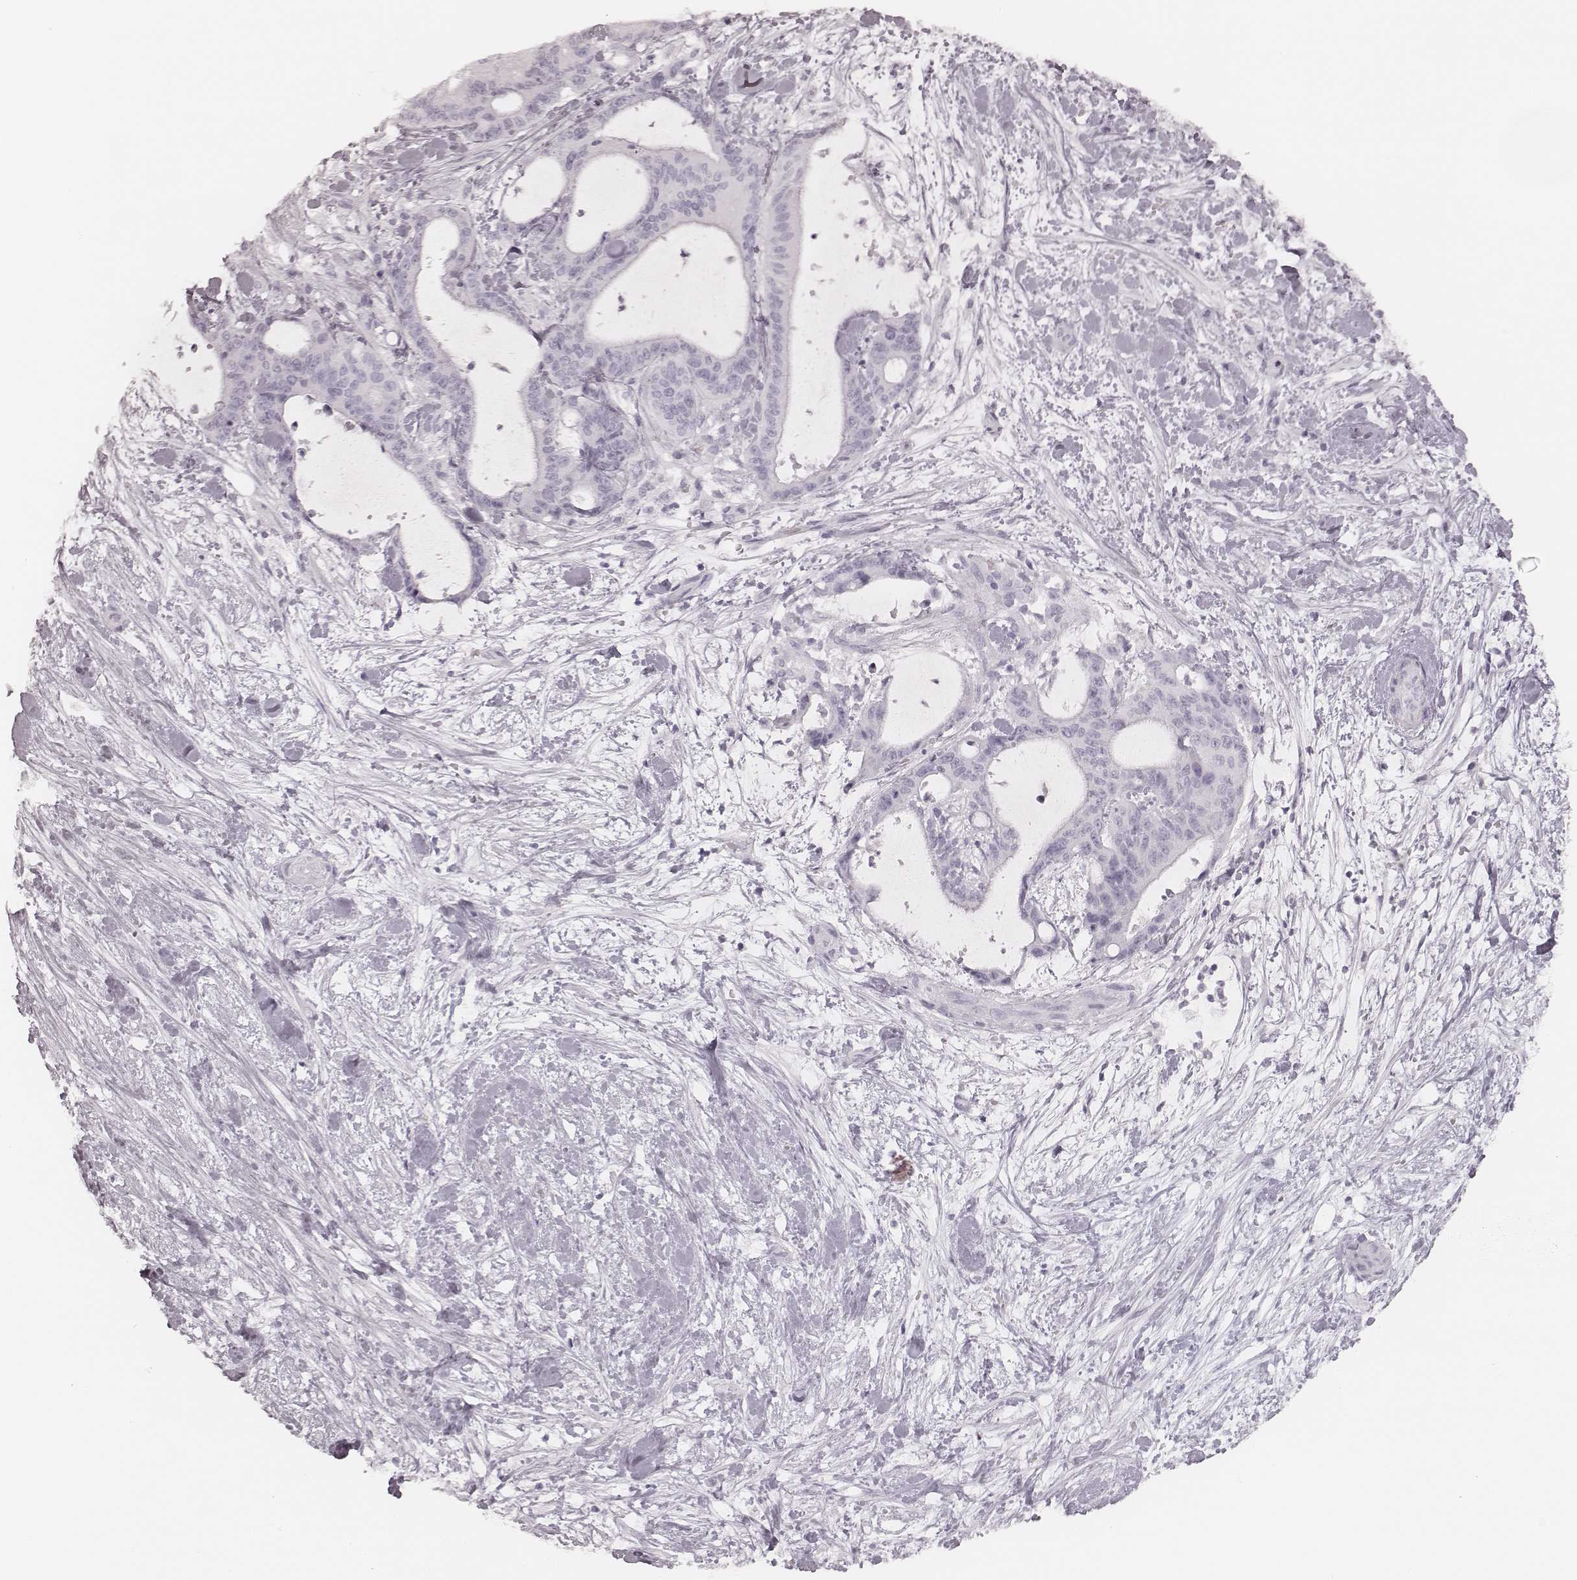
{"staining": {"intensity": "negative", "quantity": "none", "location": "none"}, "tissue": "liver cancer", "cell_type": "Tumor cells", "image_type": "cancer", "snomed": [{"axis": "morphology", "description": "Cholangiocarcinoma"}, {"axis": "topography", "description": "Liver"}], "caption": "IHC of cholangiocarcinoma (liver) demonstrates no staining in tumor cells.", "gene": "KRT72", "patient": {"sex": "female", "age": 73}}